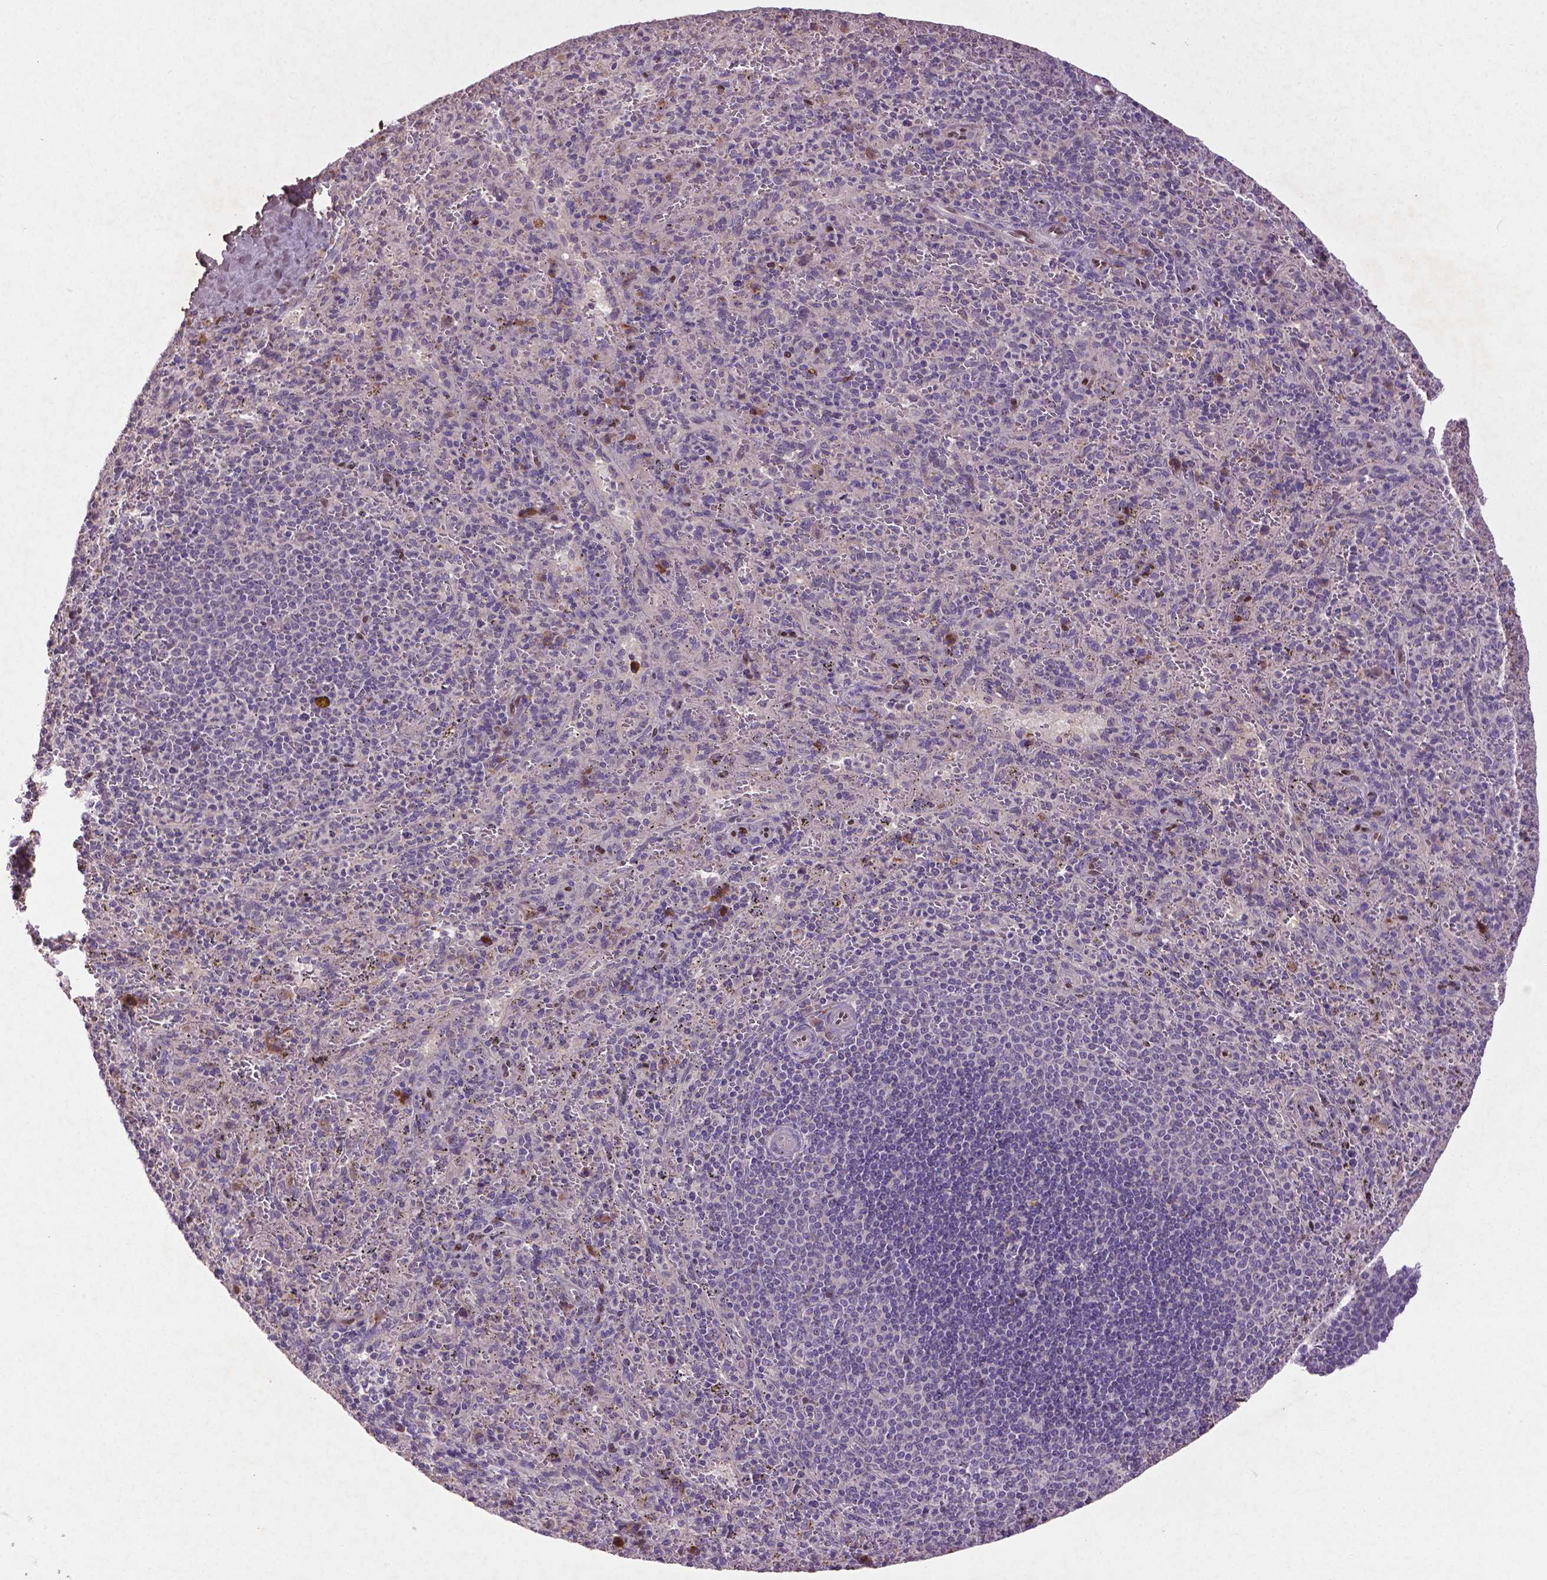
{"staining": {"intensity": "negative", "quantity": "none", "location": "none"}, "tissue": "spleen", "cell_type": "Cells in red pulp", "image_type": "normal", "snomed": [{"axis": "morphology", "description": "Normal tissue, NOS"}, {"axis": "topography", "description": "Spleen"}], "caption": "Immunohistochemistry (IHC) image of unremarkable spleen: spleen stained with DAB exhibits no significant protein staining in cells in red pulp.", "gene": "SOX17", "patient": {"sex": "male", "age": 57}}